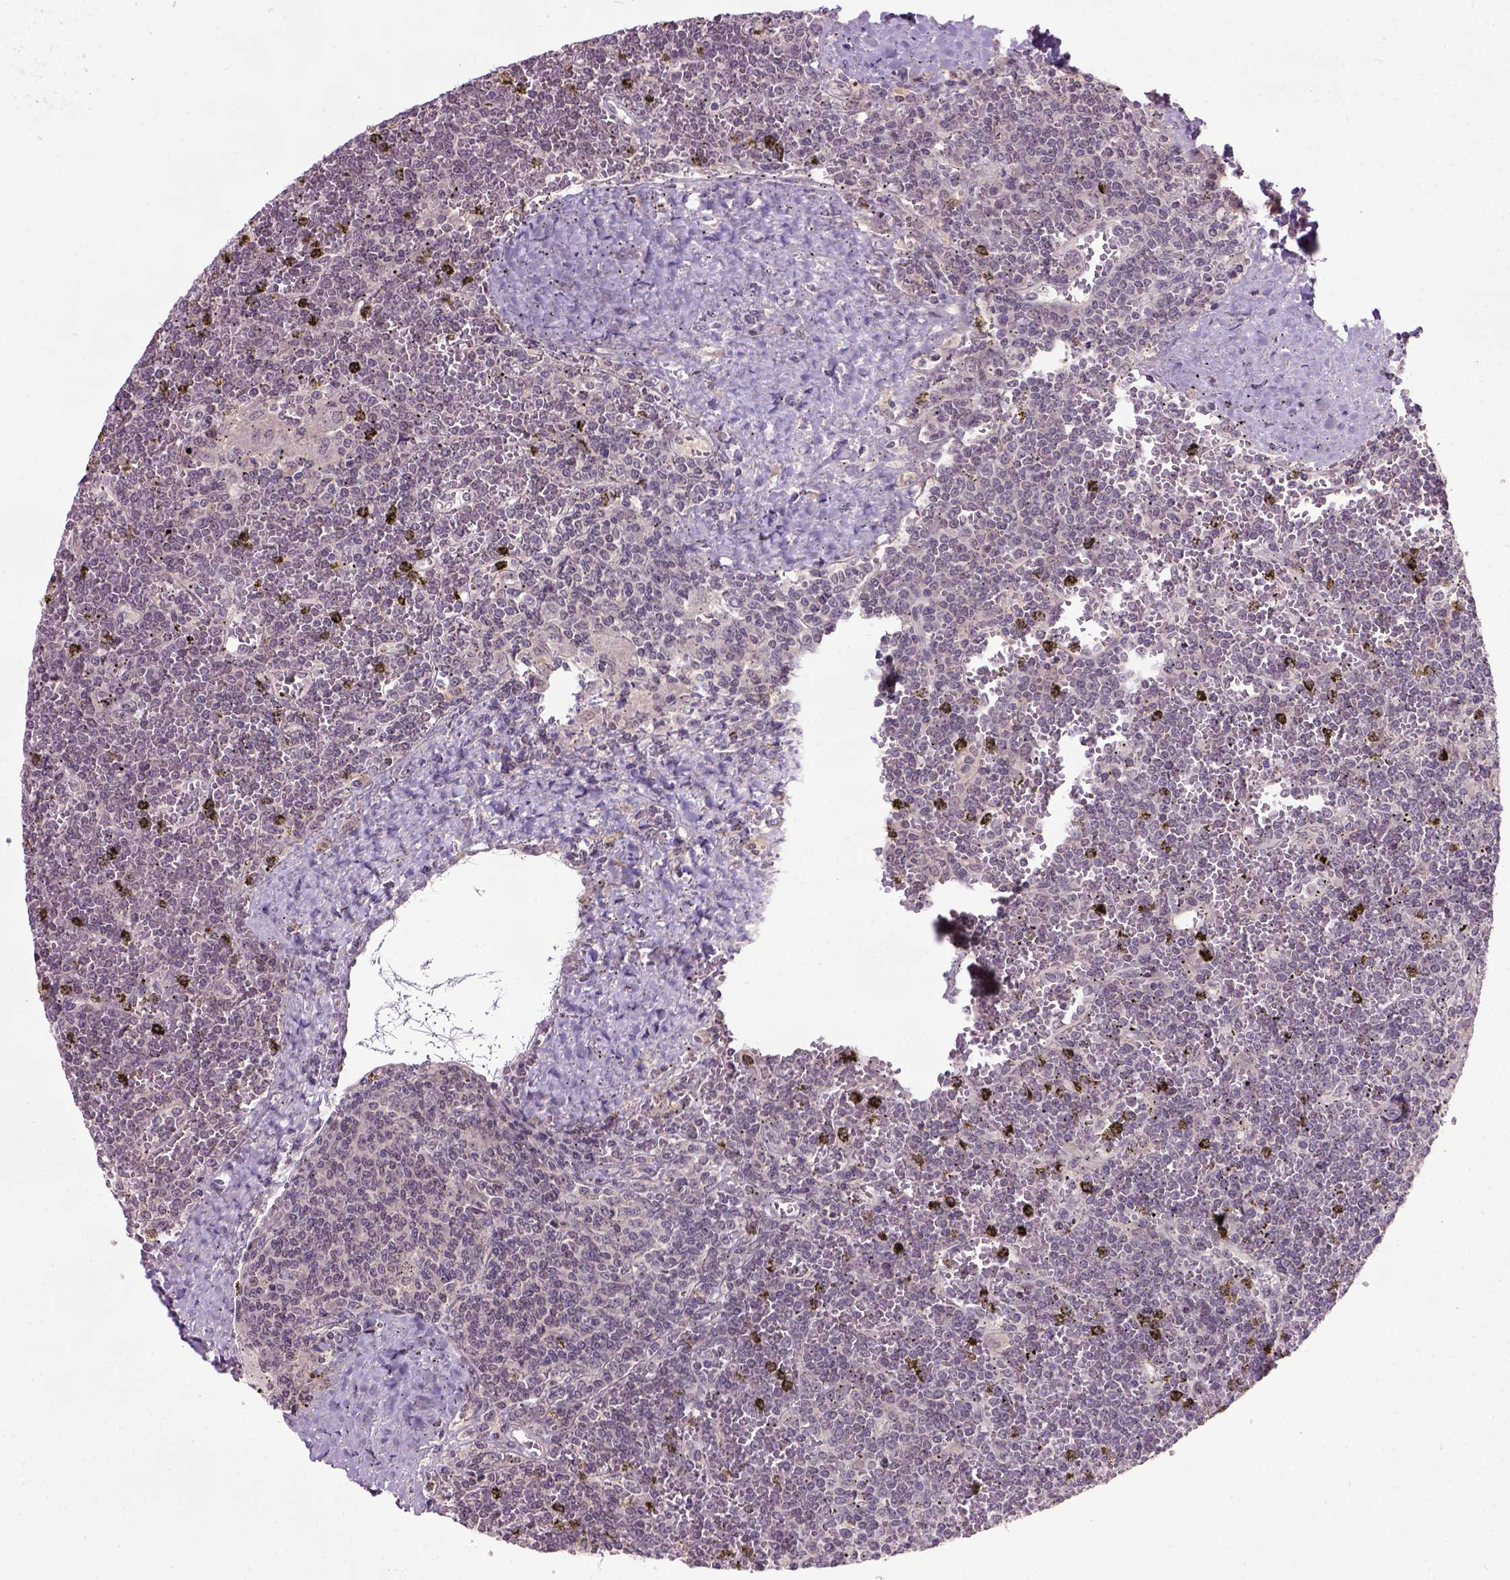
{"staining": {"intensity": "negative", "quantity": "none", "location": "none"}, "tissue": "lymphoma", "cell_type": "Tumor cells", "image_type": "cancer", "snomed": [{"axis": "morphology", "description": "Malignant lymphoma, non-Hodgkin's type, Low grade"}, {"axis": "topography", "description": "Spleen"}], "caption": "This is an IHC image of human lymphoma. There is no staining in tumor cells.", "gene": "RAB43", "patient": {"sex": "female", "age": 19}}